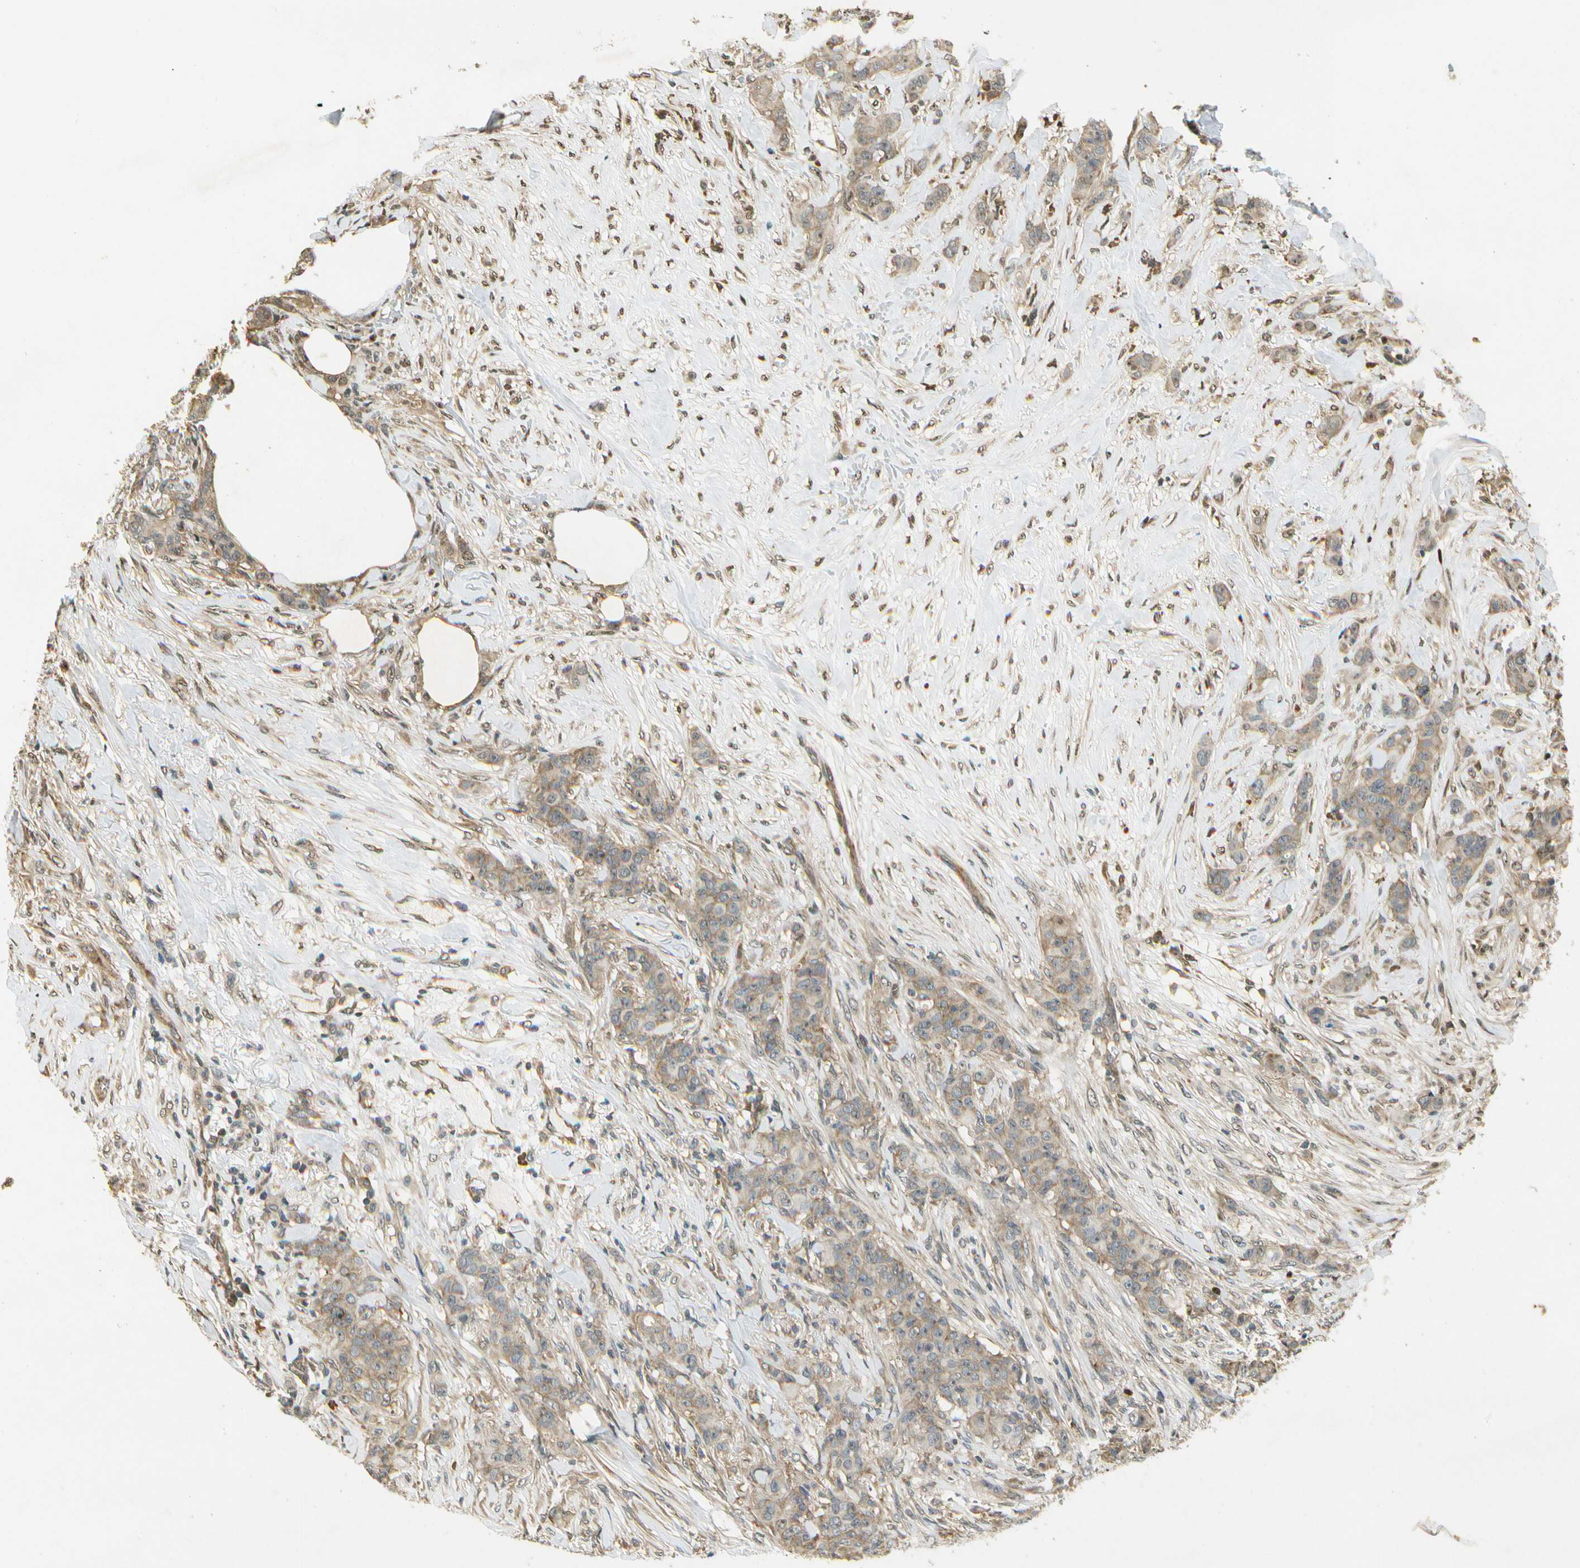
{"staining": {"intensity": "moderate", "quantity": ">75%", "location": "nuclear"}, "tissue": "breast cancer", "cell_type": "Tumor cells", "image_type": "cancer", "snomed": [{"axis": "morphology", "description": "Duct carcinoma"}, {"axis": "topography", "description": "Breast"}], "caption": "This photomicrograph shows IHC staining of breast intraductal carcinoma, with medium moderate nuclear staining in approximately >75% of tumor cells.", "gene": "EIF1AX", "patient": {"sex": "female", "age": 40}}